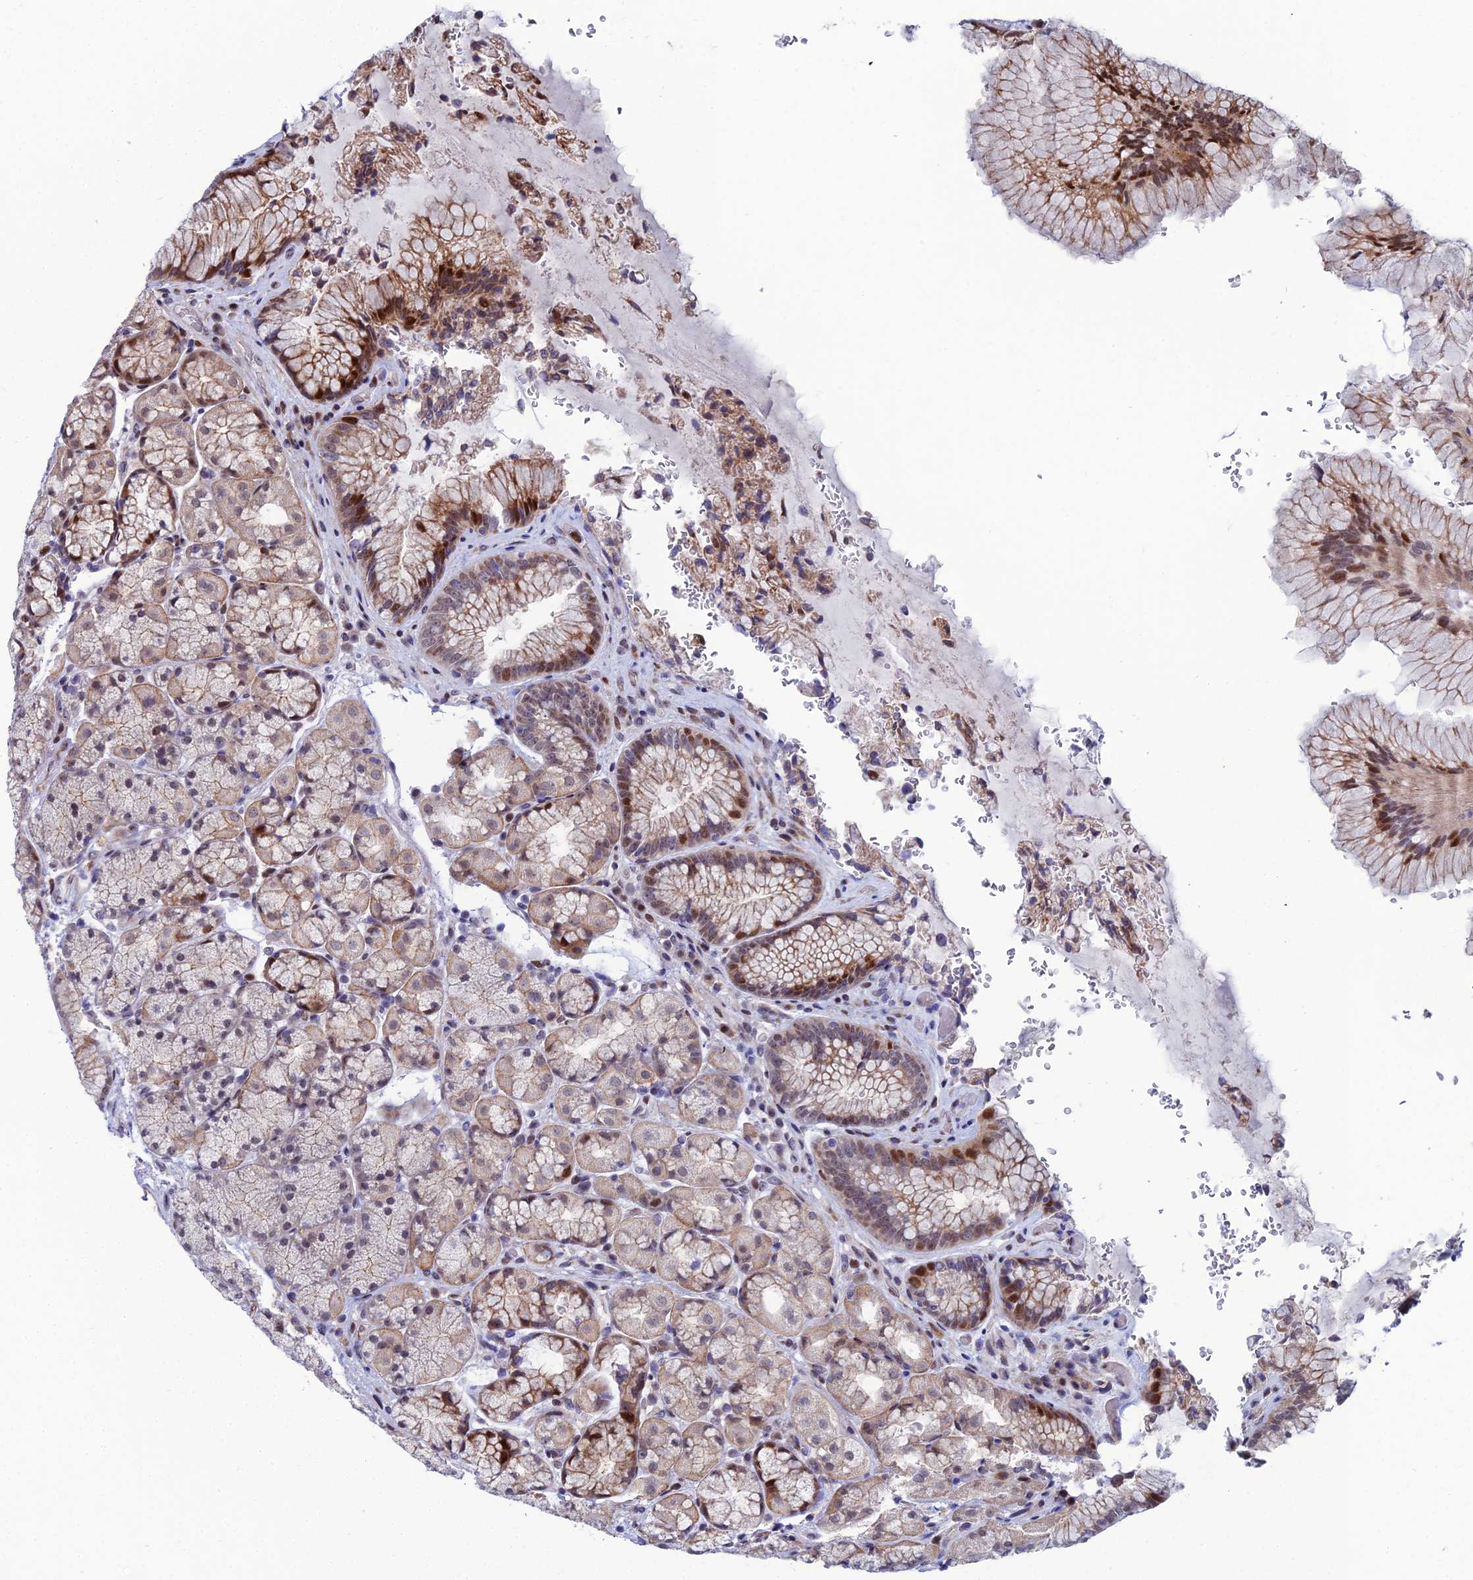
{"staining": {"intensity": "moderate", "quantity": "25%-75%", "location": "cytoplasmic/membranous,nuclear"}, "tissue": "stomach", "cell_type": "Glandular cells", "image_type": "normal", "snomed": [{"axis": "morphology", "description": "Normal tissue, NOS"}, {"axis": "topography", "description": "Stomach"}], "caption": "The immunohistochemical stain highlights moderate cytoplasmic/membranous,nuclear staining in glandular cells of normal stomach.", "gene": "ZNF668", "patient": {"sex": "male", "age": 63}}